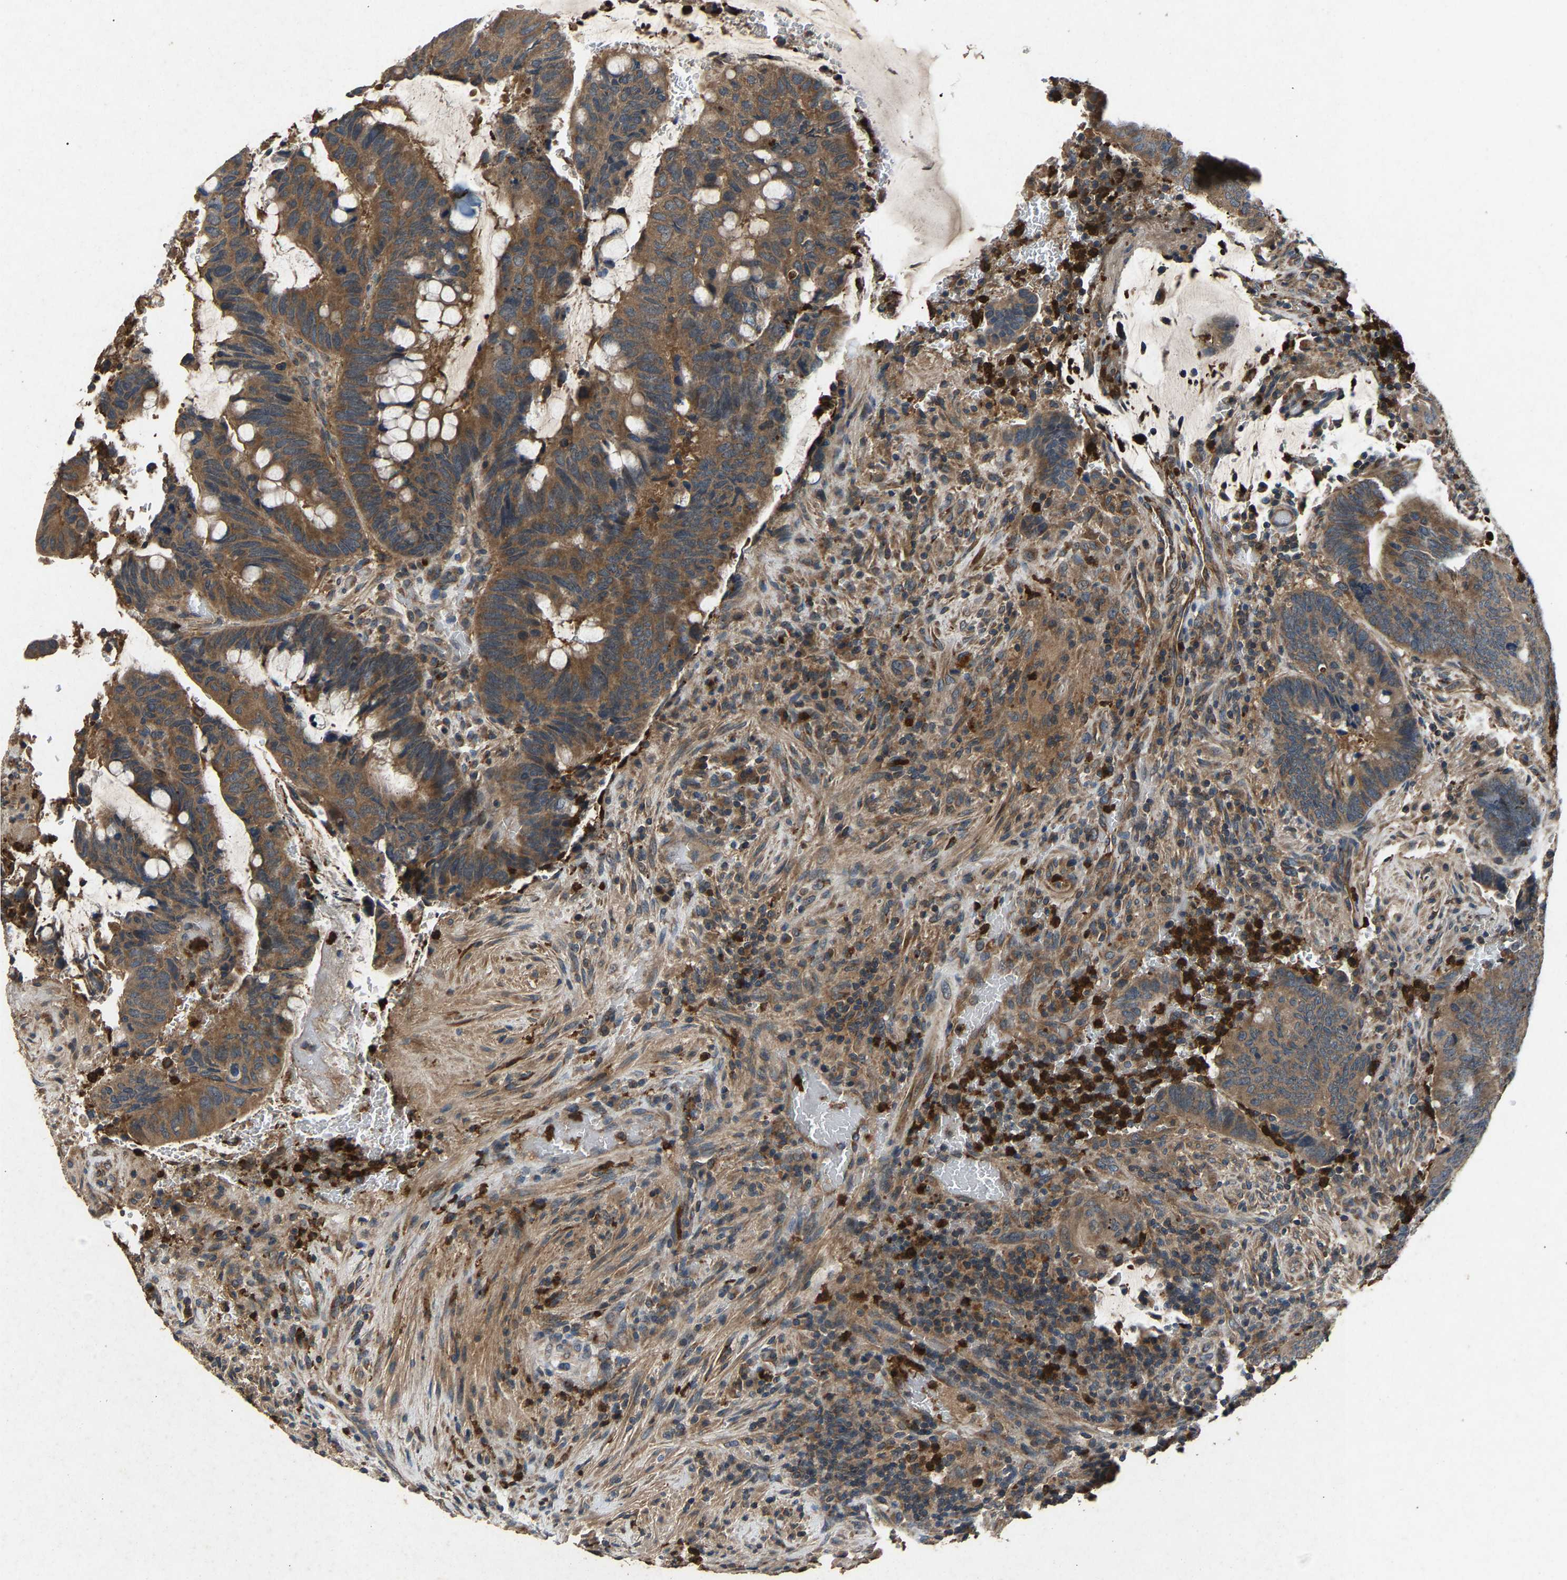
{"staining": {"intensity": "moderate", "quantity": ">75%", "location": "cytoplasmic/membranous"}, "tissue": "colorectal cancer", "cell_type": "Tumor cells", "image_type": "cancer", "snomed": [{"axis": "morphology", "description": "Normal tissue, NOS"}, {"axis": "morphology", "description": "Adenocarcinoma, NOS"}, {"axis": "topography", "description": "Rectum"}, {"axis": "topography", "description": "Peripheral nerve tissue"}], "caption": "A photomicrograph of adenocarcinoma (colorectal) stained for a protein shows moderate cytoplasmic/membranous brown staining in tumor cells. Immunohistochemistry stains the protein in brown and the nuclei are stained blue.", "gene": "PPID", "patient": {"sex": "male", "age": 92}}